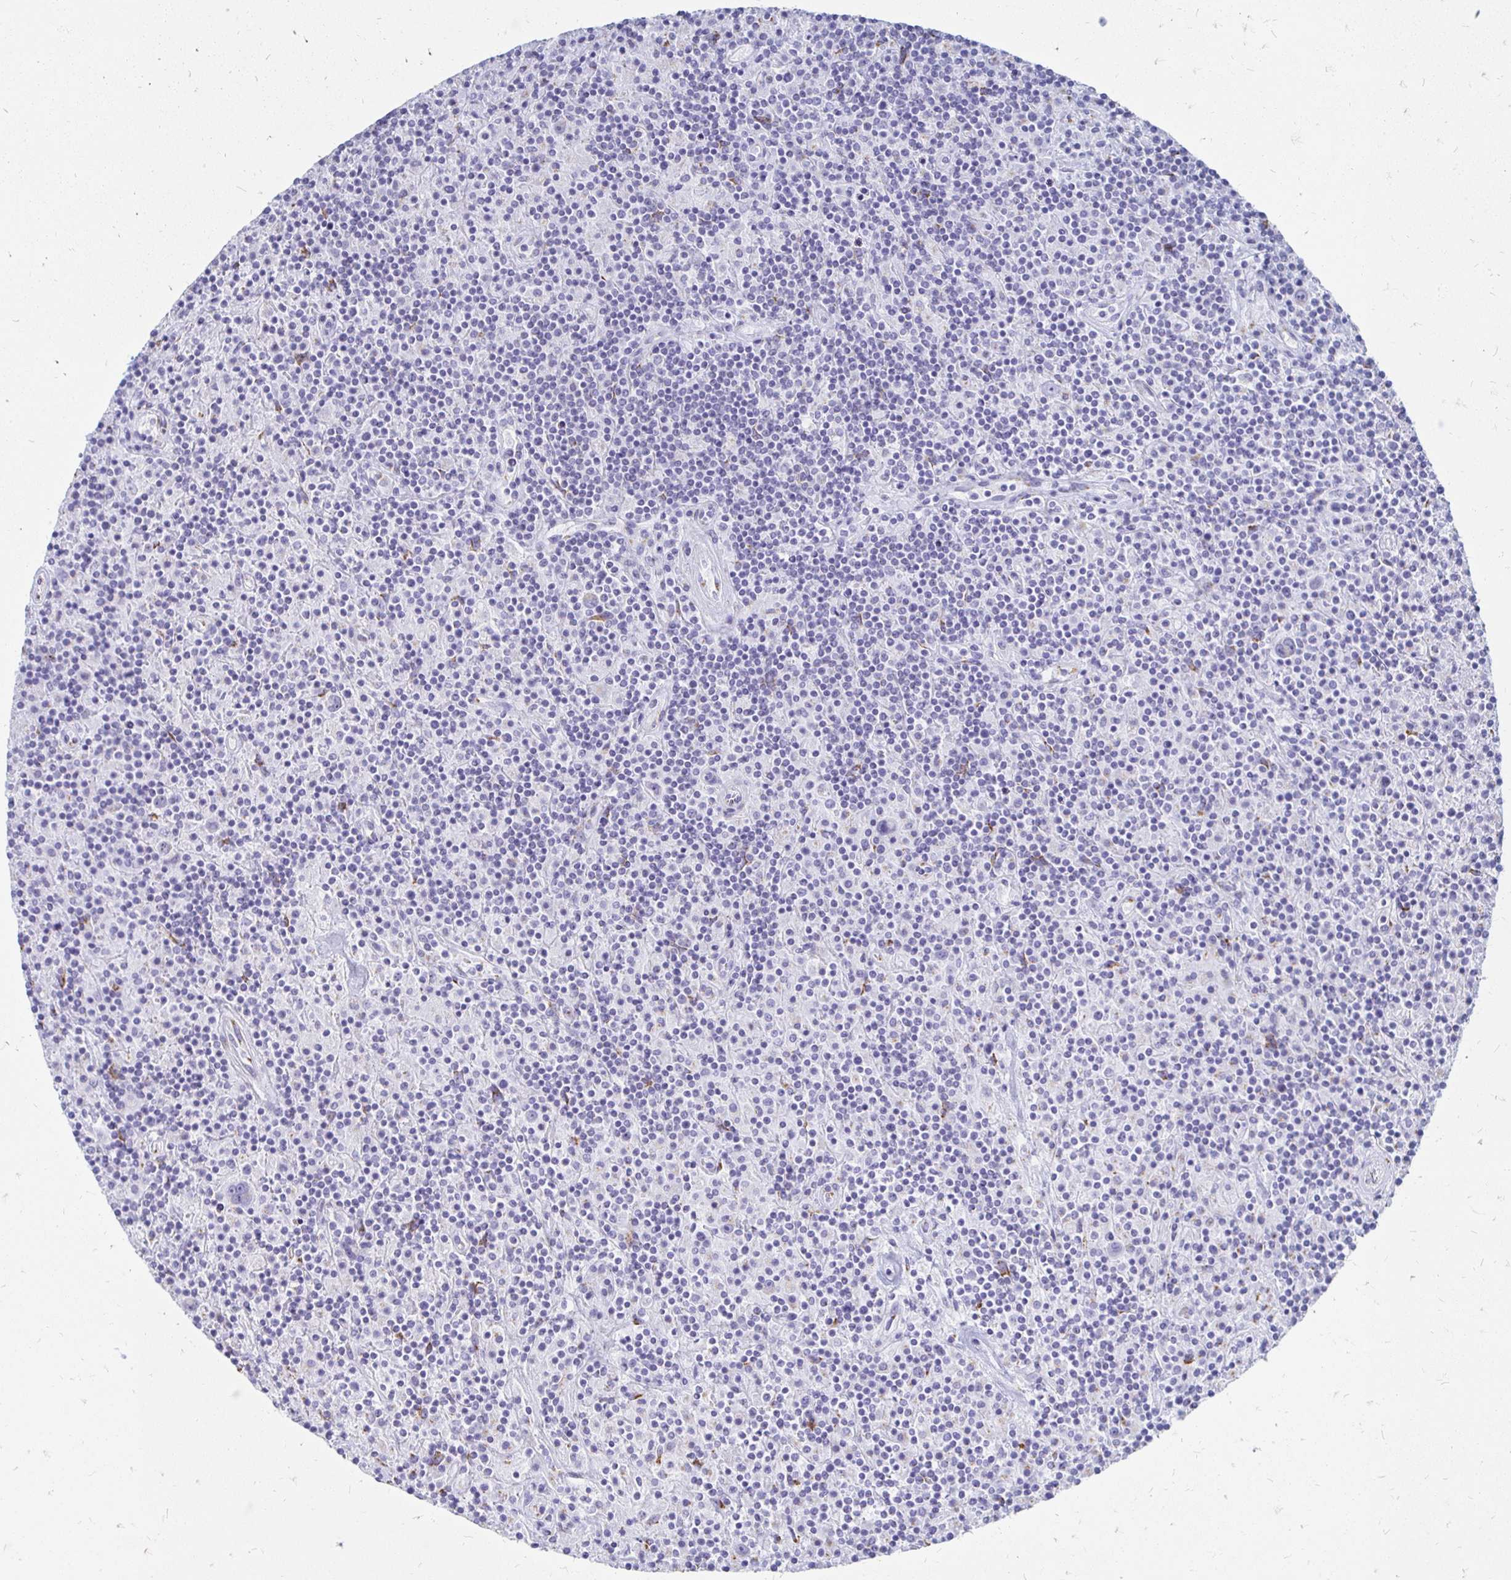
{"staining": {"intensity": "negative", "quantity": "none", "location": "none"}, "tissue": "lymphoma", "cell_type": "Tumor cells", "image_type": "cancer", "snomed": [{"axis": "morphology", "description": "Hodgkin's disease, NOS"}, {"axis": "topography", "description": "Lymph node"}], "caption": "A histopathology image of lymphoma stained for a protein demonstrates no brown staining in tumor cells.", "gene": "PAGE4", "patient": {"sex": "male", "age": 70}}